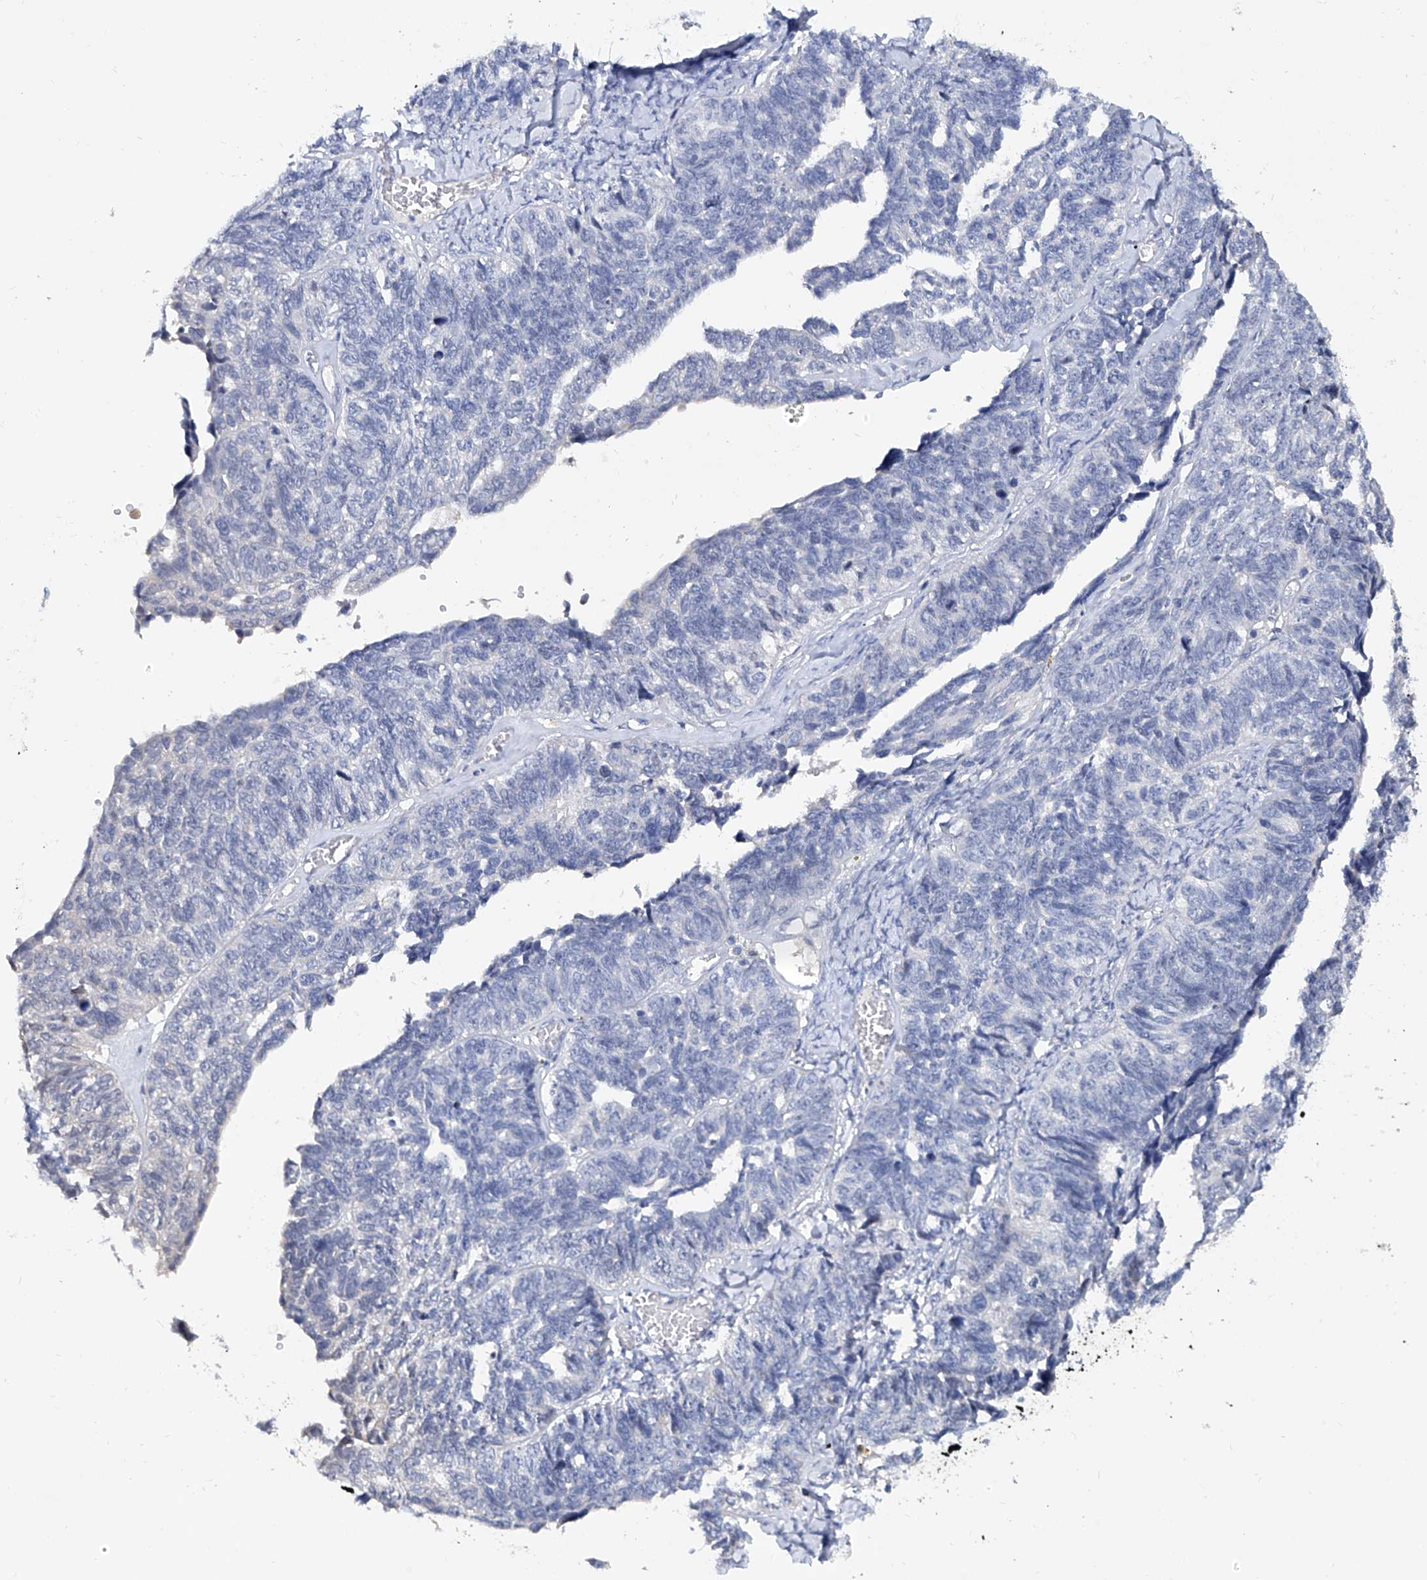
{"staining": {"intensity": "negative", "quantity": "none", "location": "none"}, "tissue": "ovarian cancer", "cell_type": "Tumor cells", "image_type": "cancer", "snomed": [{"axis": "morphology", "description": "Cystadenocarcinoma, serous, NOS"}, {"axis": "topography", "description": "Ovary"}], "caption": "Immunohistochemical staining of ovarian serous cystadenocarcinoma exhibits no significant staining in tumor cells. The staining is performed using DAB (3,3'-diaminobenzidine) brown chromogen with nuclei counter-stained in using hematoxylin.", "gene": "KLHL17", "patient": {"sex": "female", "age": 79}}